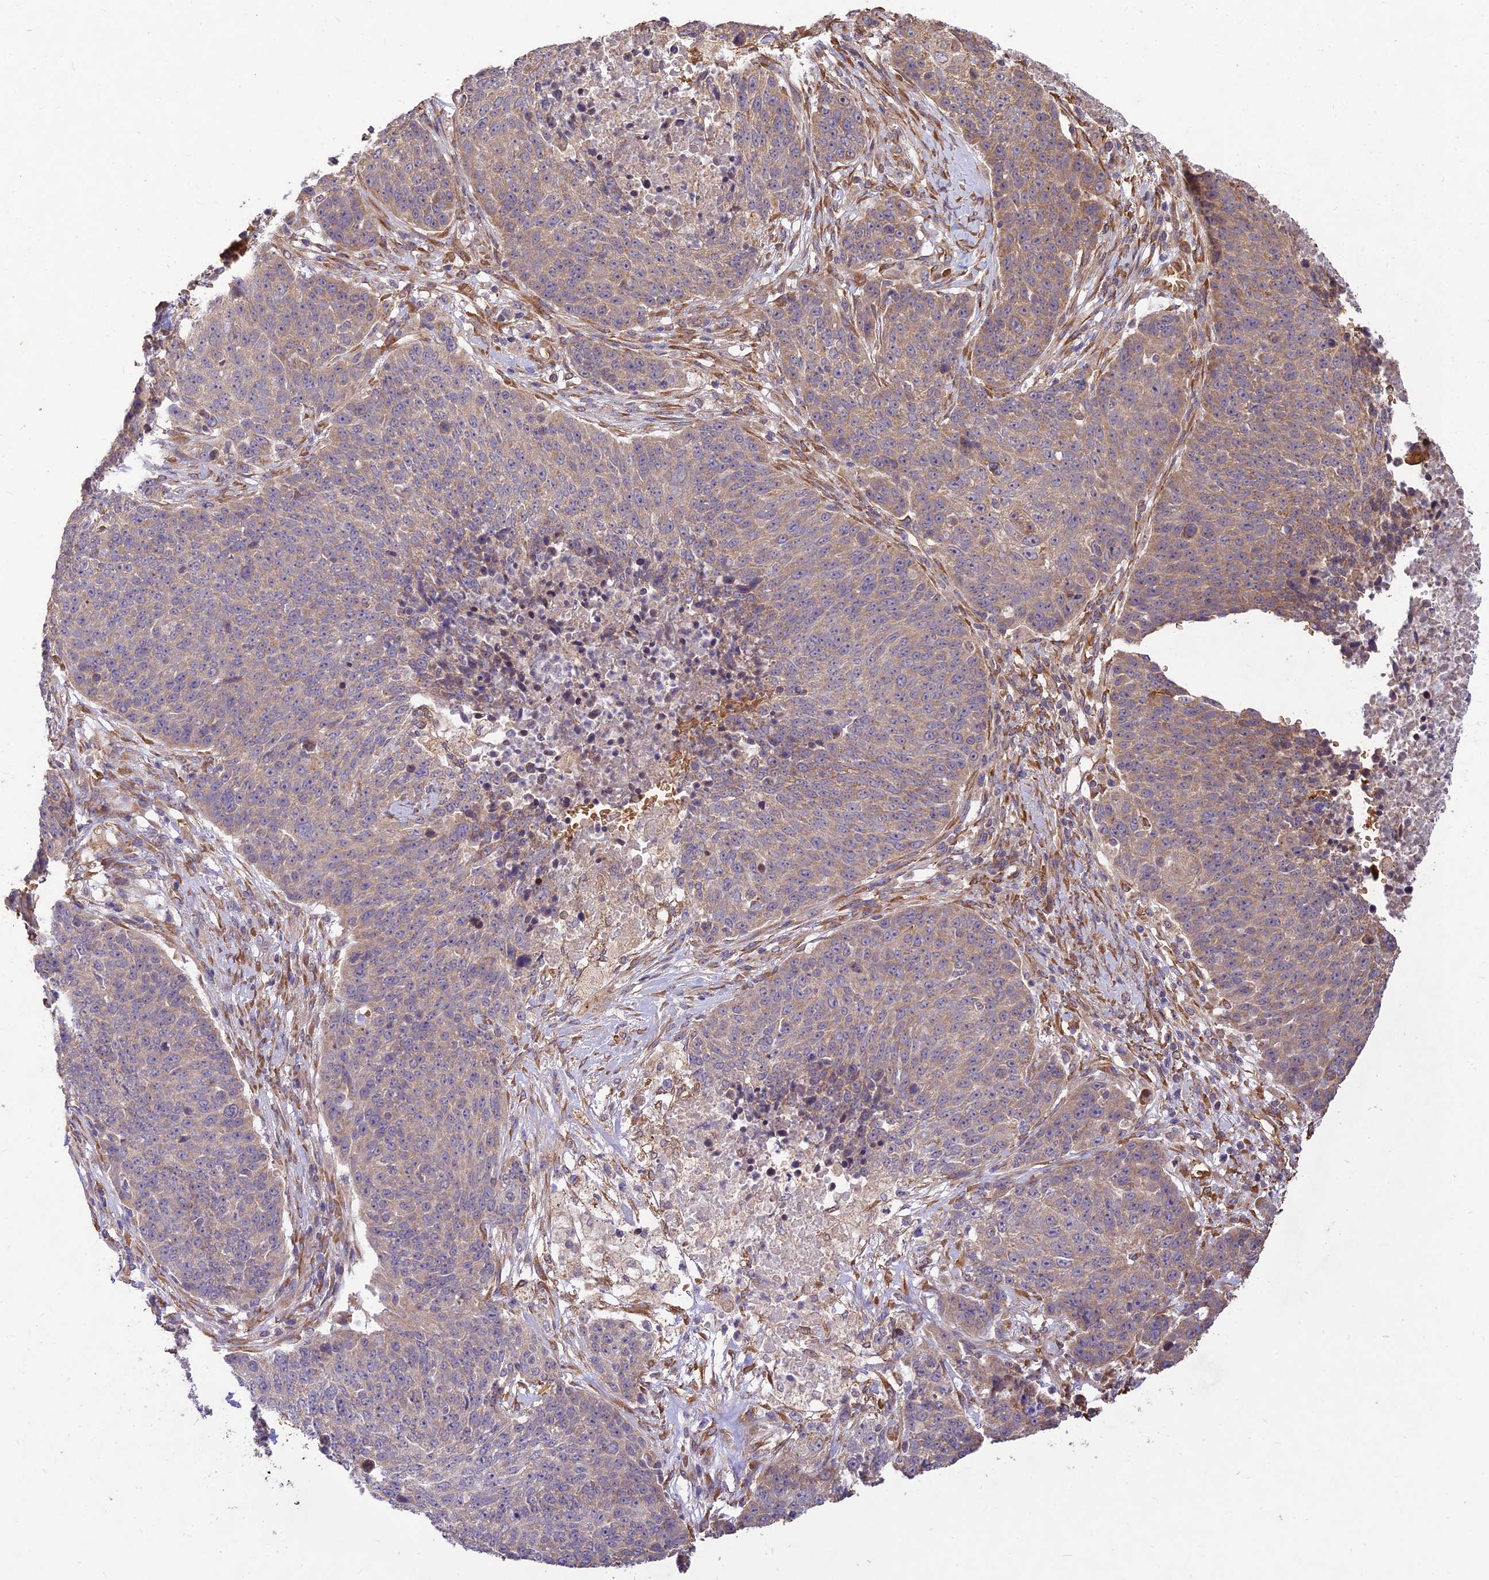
{"staining": {"intensity": "weak", "quantity": "<25%", "location": "cytoplasmic/membranous"}, "tissue": "lung cancer", "cell_type": "Tumor cells", "image_type": "cancer", "snomed": [{"axis": "morphology", "description": "Normal tissue, NOS"}, {"axis": "morphology", "description": "Squamous cell carcinoma, NOS"}, {"axis": "topography", "description": "Lymph node"}, {"axis": "topography", "description": "Lung"}], "caption": "There is no significant staining in tumor cells of lung cancer.", "gene": "PPP1R11", "patient": {"sex": "male", "age": 66}}